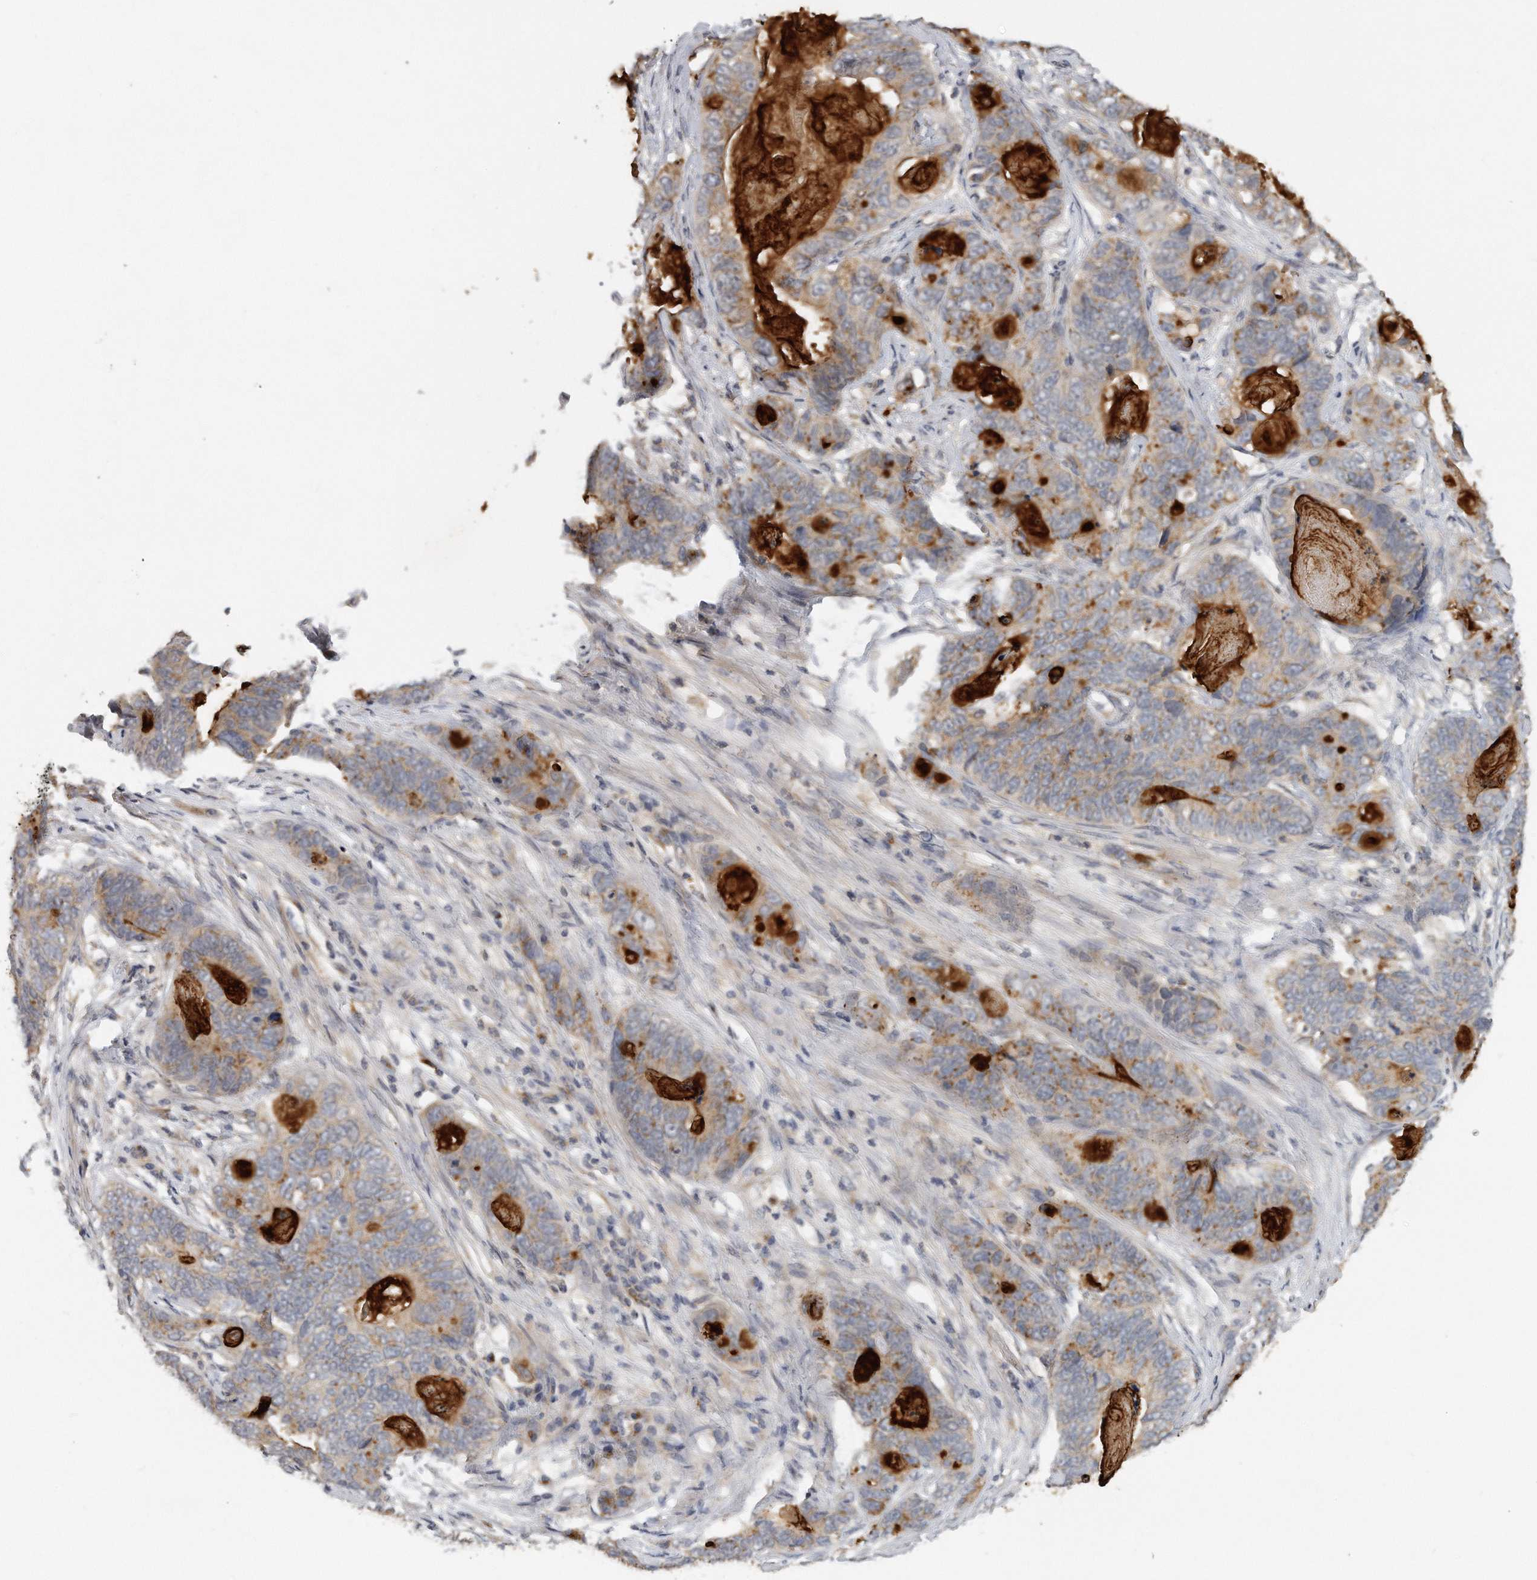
{"staining": {"intensity": "moderate", "quantity": "<25%", "location": "cytoplasmic/membranous"}, "tissue": "stomach cancer", "cell_type": "Tumor cells", "image_type": "cancer", "snomed": [{"axis": "morphology", "description": "Normal tissue, NOS"}, {"axis": "morphology", "description": "Adenocarcinoma, NOS"}, {"axis": "topography", "description": "Stomach"}], "caption": "Human stomach adenocarcinoma stained with a protein marker reveals moderate staining in tumor cells.", "gene": "TRAPPC14", "patient": {"sex": "female", "age": 89}}